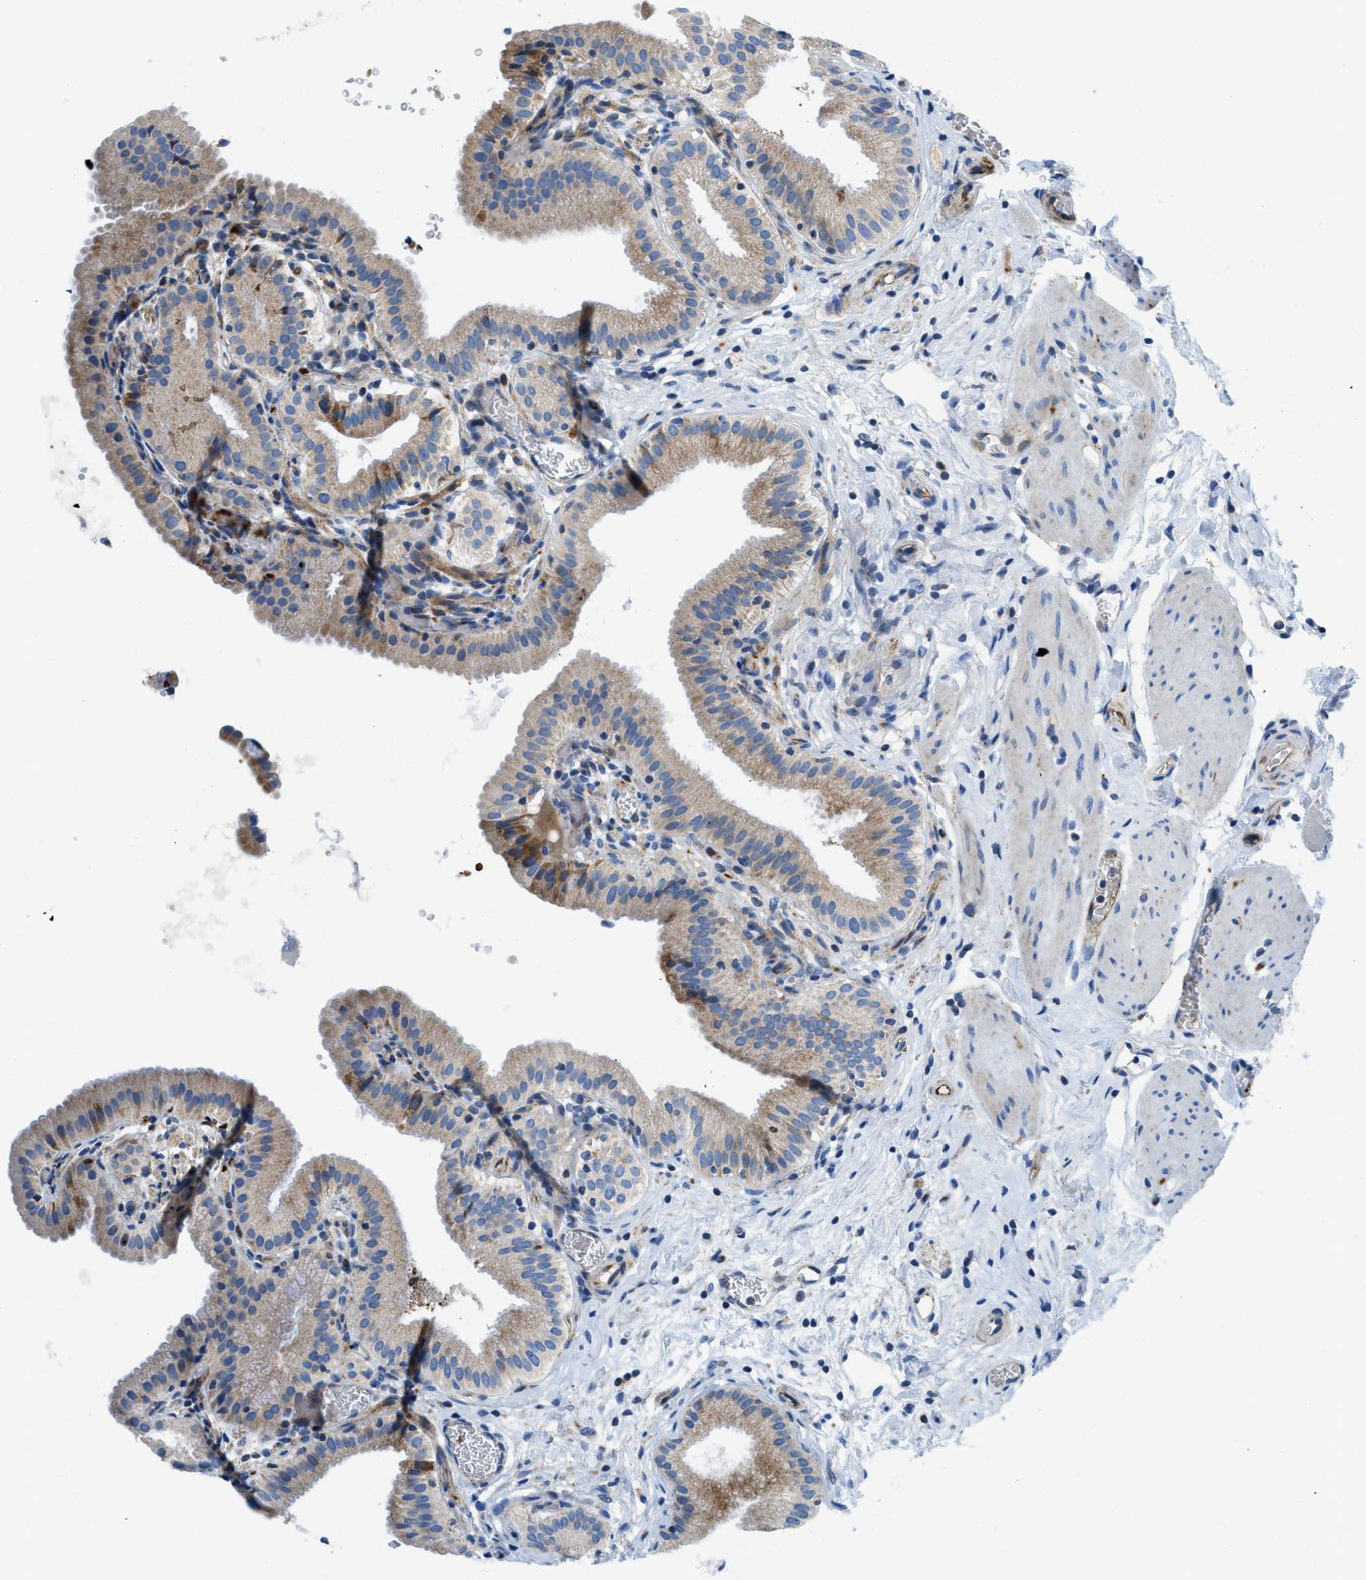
{"staining": {"intensity": "weak", "quantity": ">75%", "location": "cytoplasmic/membranous"}, "tissue": "gallbladder", "cell_type": "Glandular cells", "image_type": "normal", "snomed": [{"axis": "morphology", "description": "Normal tissue, NOS"}, {"axis": "topography", "description": "Gallbladder"}], "caption": "Glandular cells display weak cytoplasmic/membranous expression in approximately >75% of cells in benign gallbladder.", "gene": "ZNF831", "patient": {"sex": "male", "age": 54}}